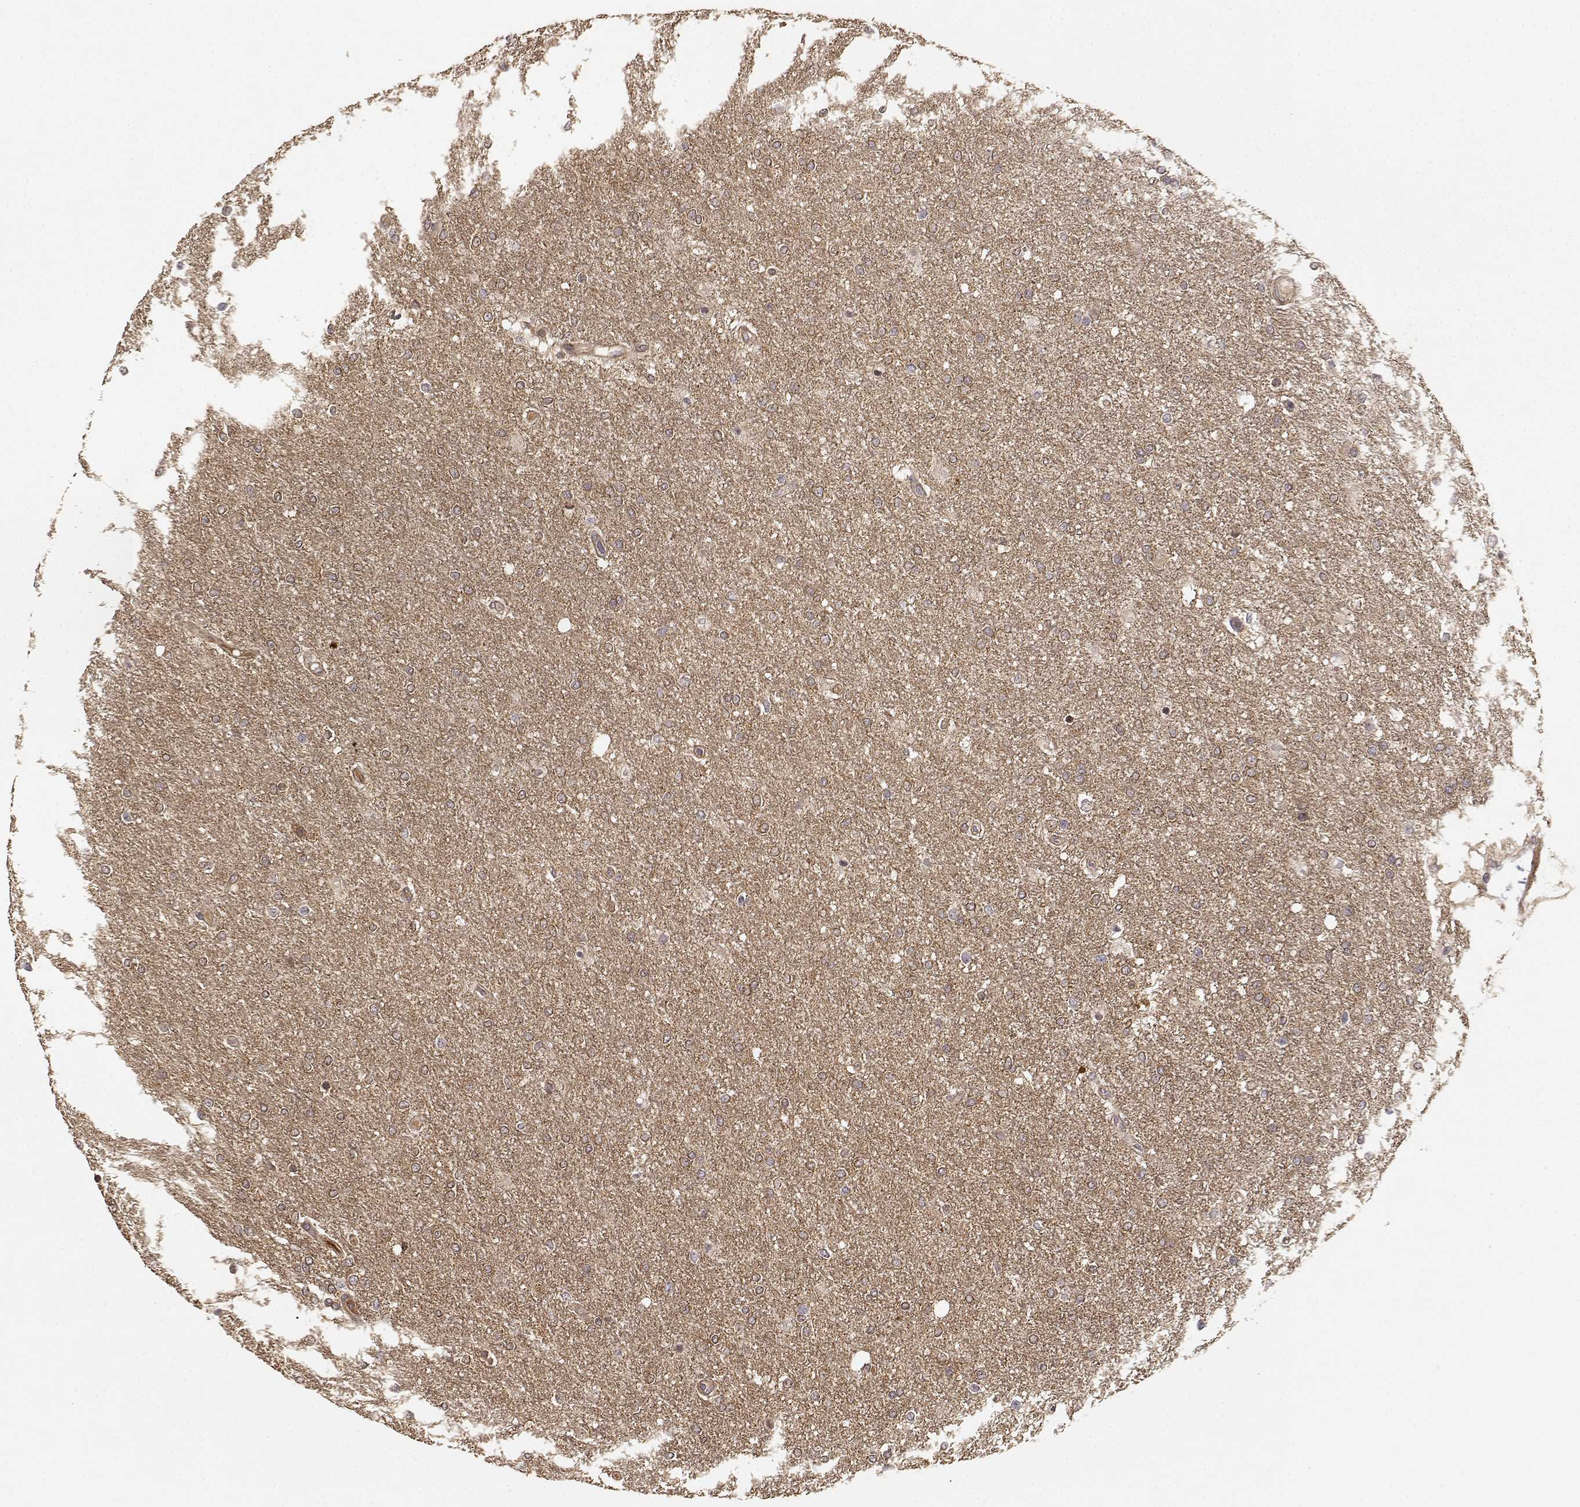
{"staining": {"intensity": "weak", "quantity": ">75%", "location": "cytoplasmic/membranous"}, "tissue": "glioma", "cell_type": "Tumor cells", "image_type": "cancer", "snomed": [{"axis": "morphology", "description": "Glioma, malignant, High grade"}, {"axis": "topography", "description": "Brain"}], "caption": "Glioma tissue displays weak cytoplasmic/membranous expression in about >75% of tumor cells", "gene": "PICK1", "patient": {"sex": "female", "age": 61}}